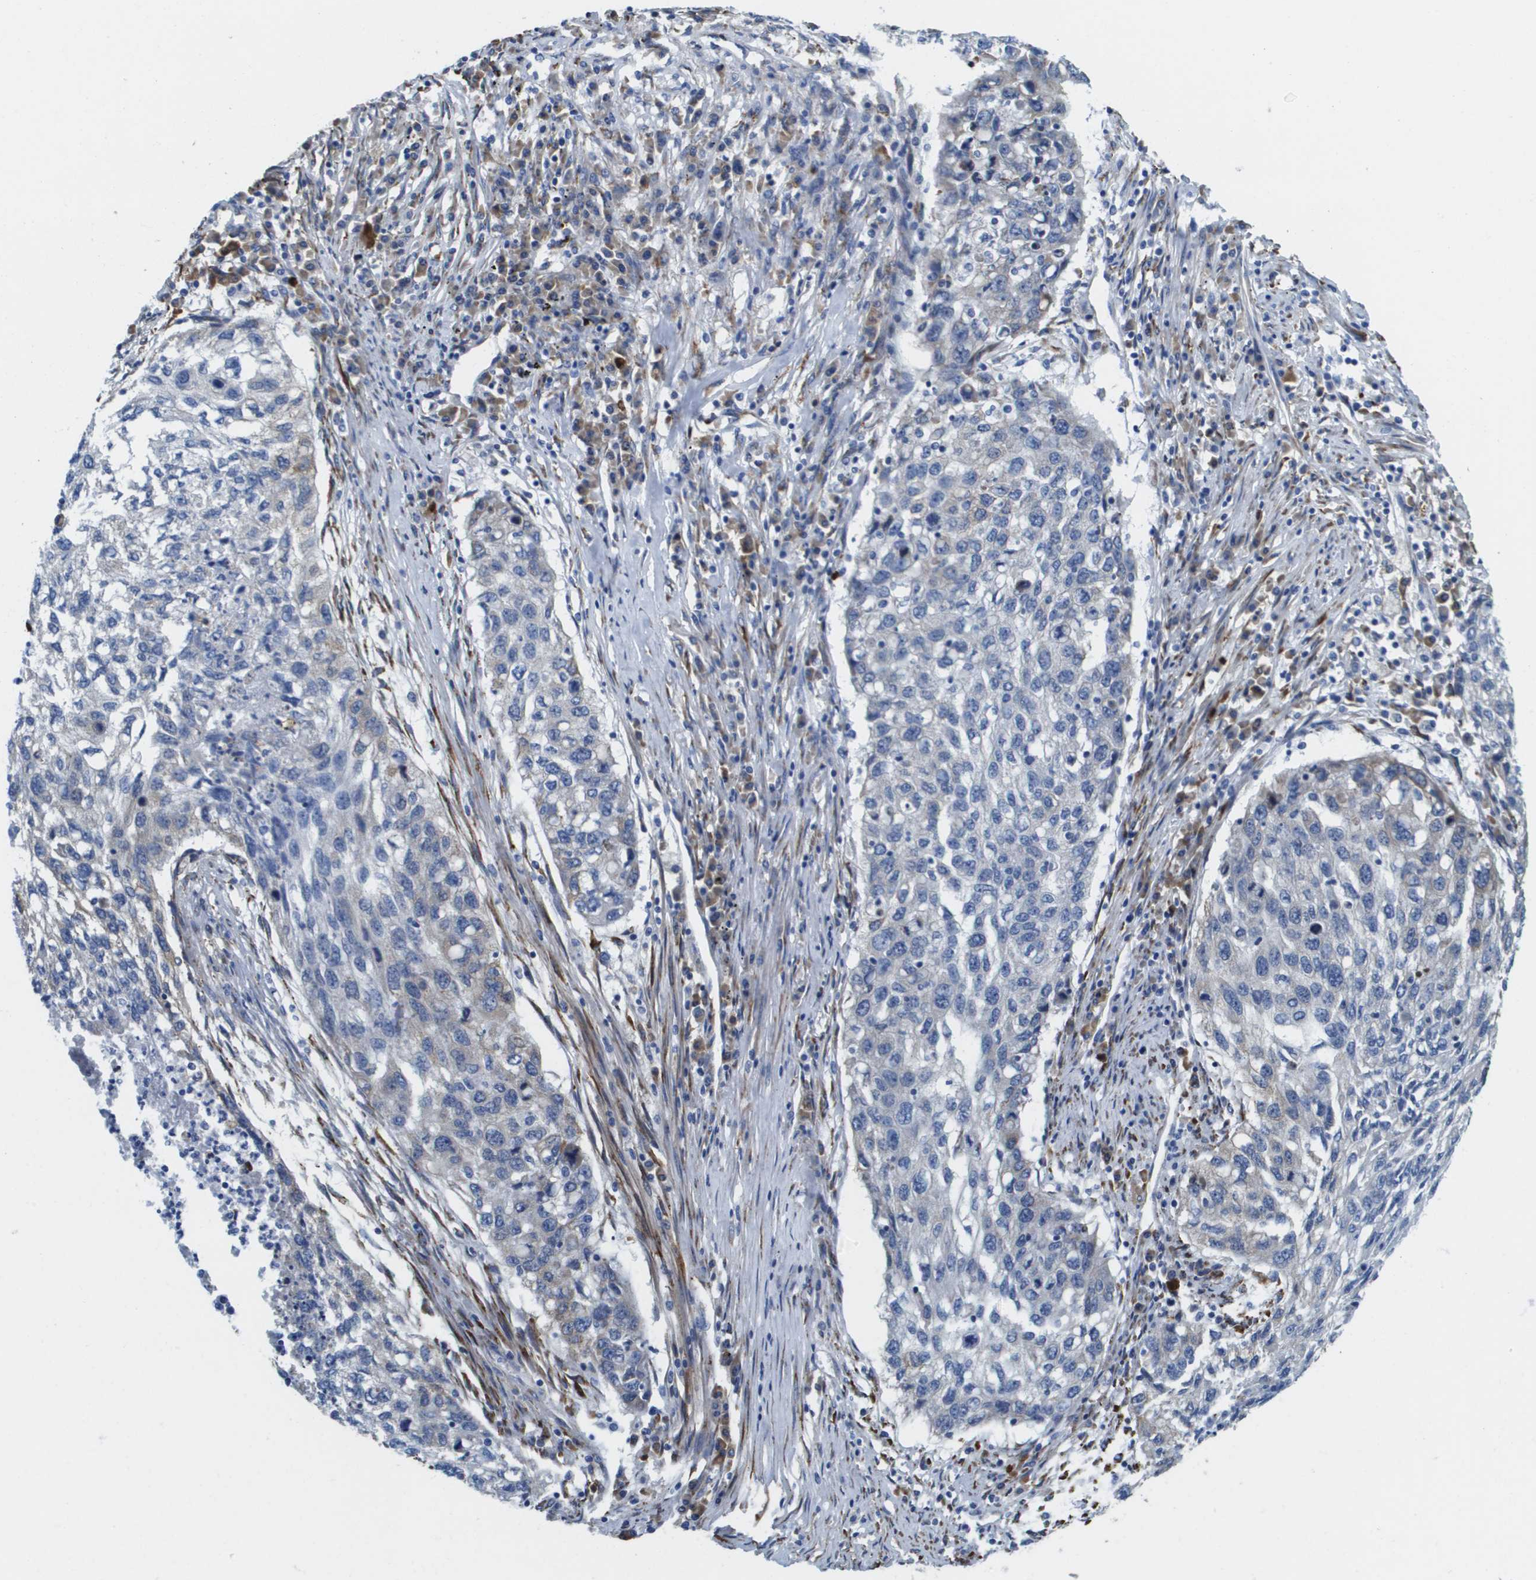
{"staining": {"intensity": "negative", "quantity": "none", "location": "none"}, "tissue": "lung cancer", "cell_type": "Tumor cells", "image_type": "cancer", "snomed": [{"axis": "morphology", "description": "Squamous cell carcinoma, NOS"}, {"axis": "topography", "description": "Lung"}], "caption": "Protein analysis of lung cancer reveals no significant positivity in tumor cells.", "gene": "ST3GAL2", "patient": {"sex": "female", "age": 63}}